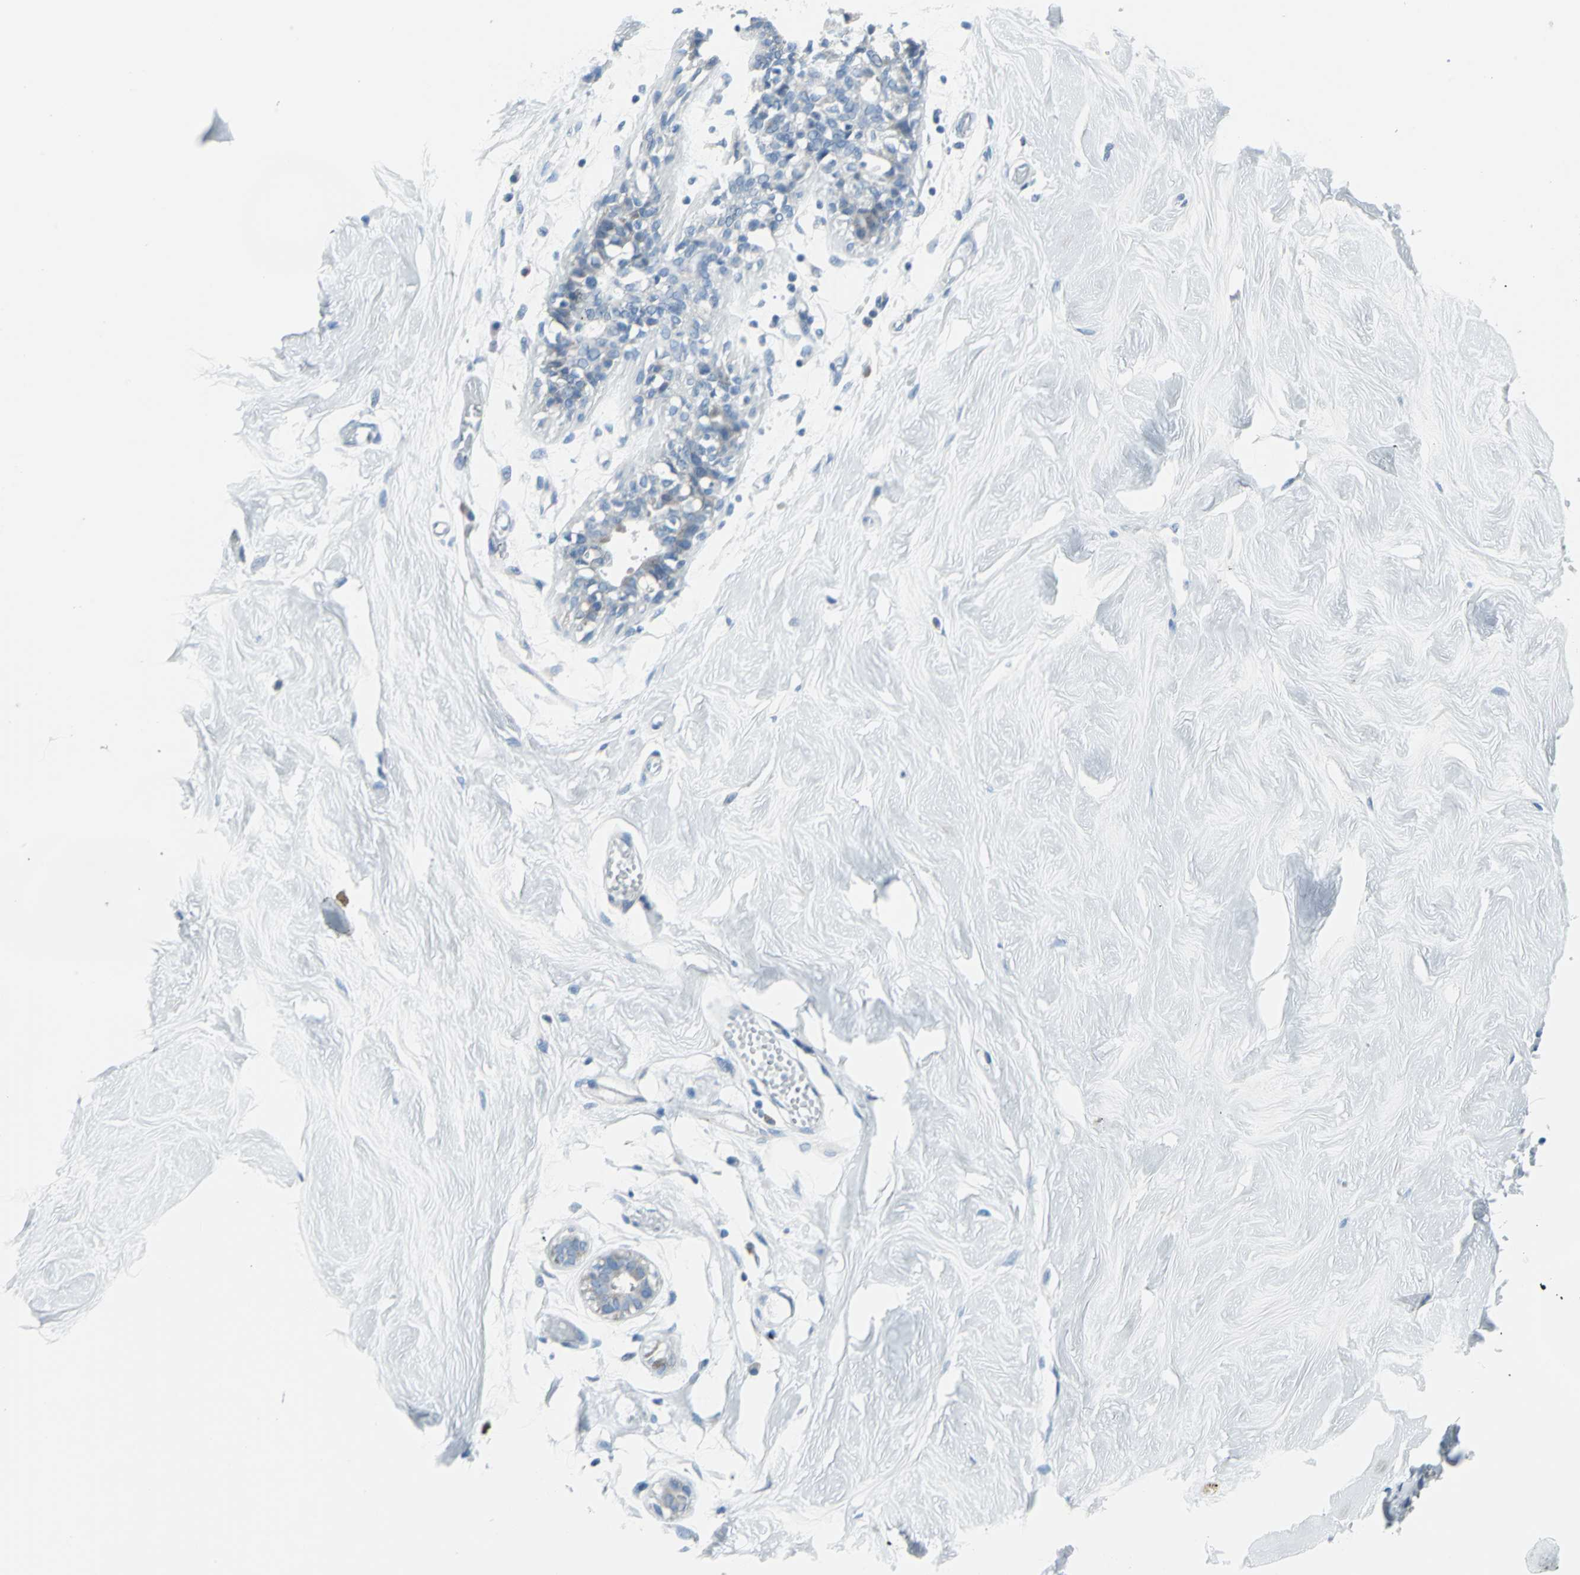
{"staining": {"intensity": "negative", "quantity": "none", "location": "none"}, "tissue": "breast", "cell_type": "Adipocytes", "image_type": "normal", "snomed": [{"axis": "morphology", "description": "Normal tissue, NOS"}, {"axis": "topography", "description": "Breast"}, {"axis": "topography", "description": "Soft tissue"}], "caption": "Immunohistochemistry of unremarkable human breast demonstrates no expression in adipocytes. (Stains: DAB immunohistochemistry (IHC) with hematoxylin counter stain, Microscopy: brightfield microscopy at high magnification).", "gene": "DNAI2", "patient": {"sex": "female", "age": 25}}